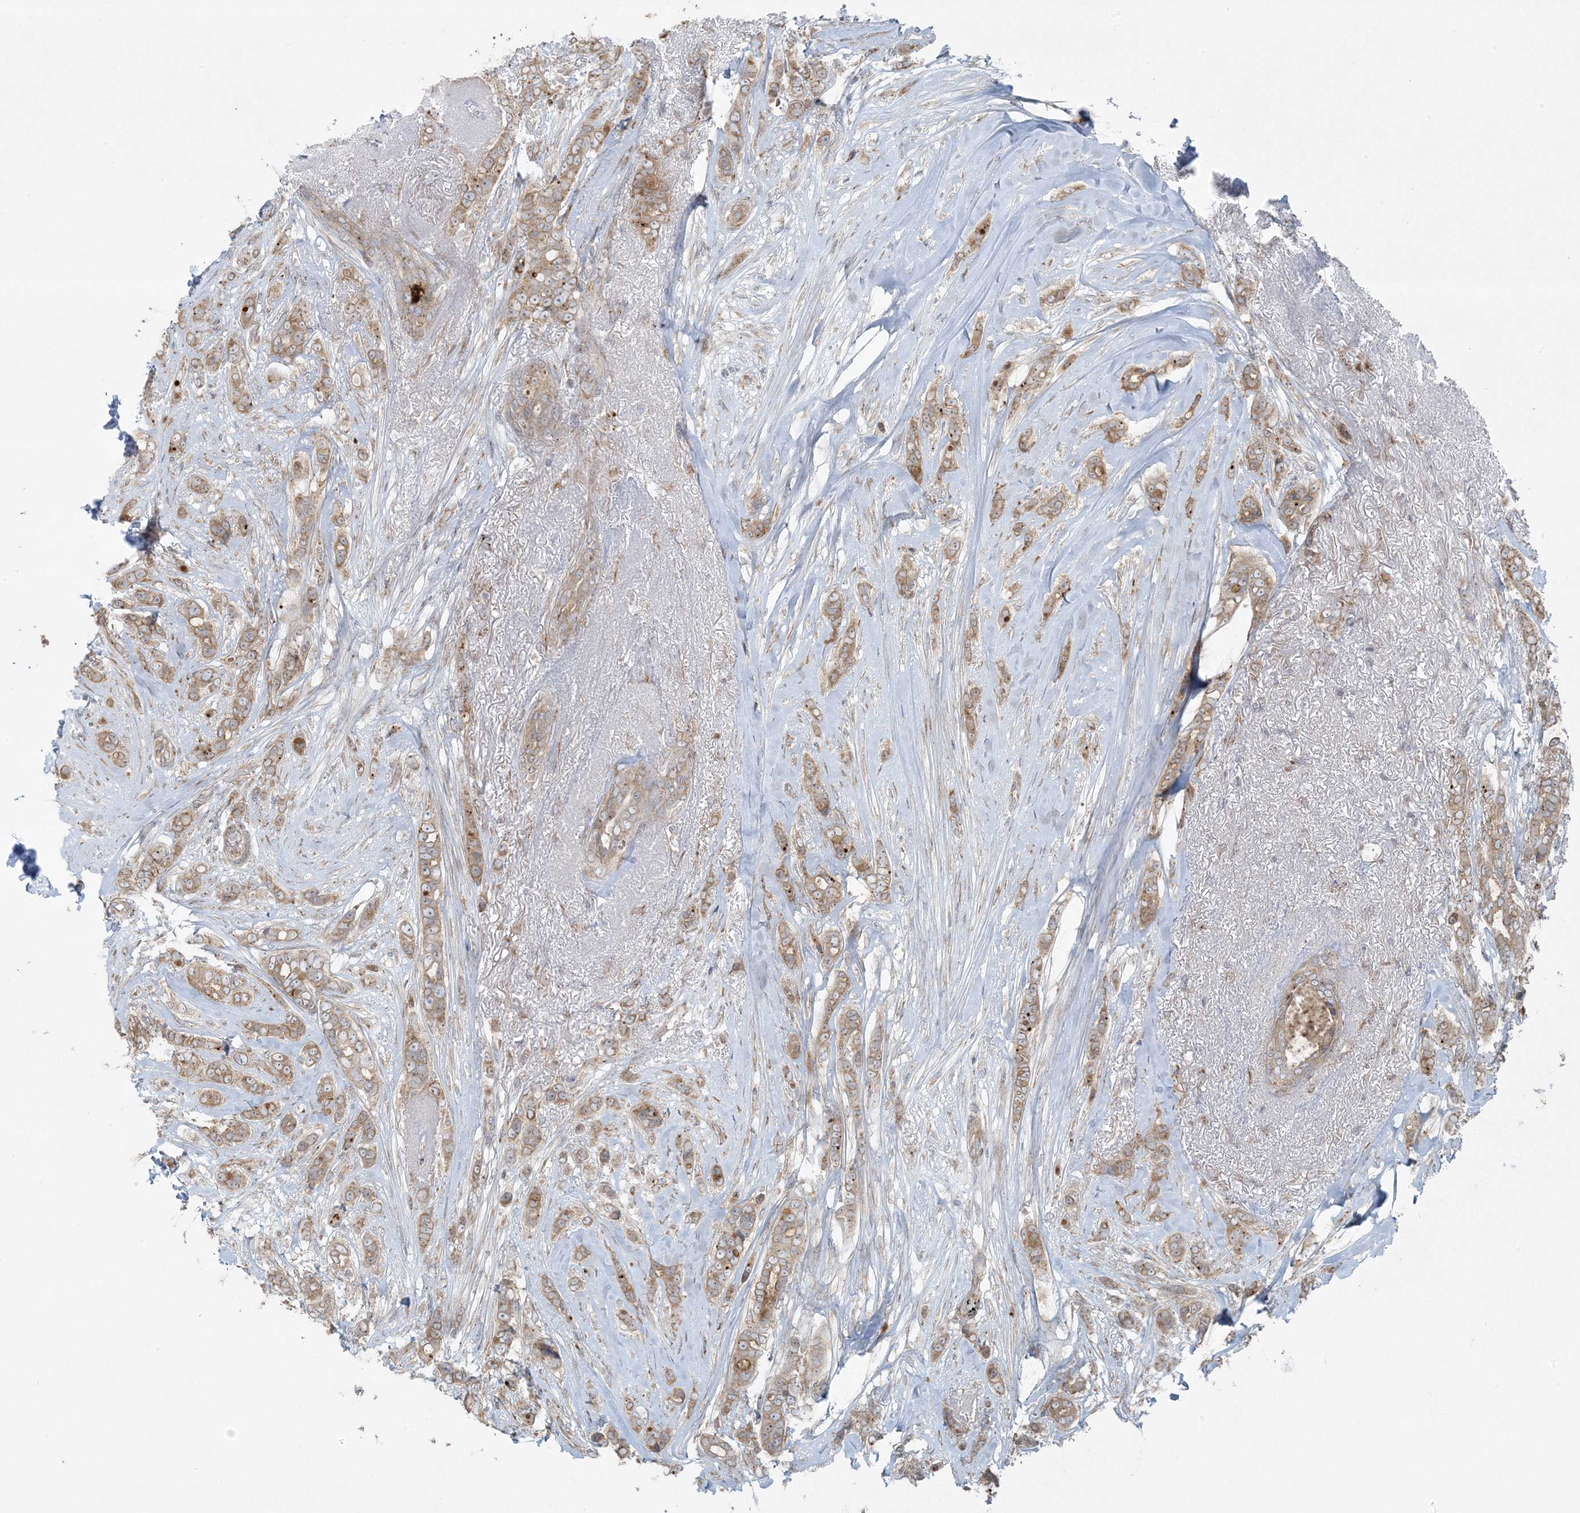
{"staining": {"intensity": "moderate", "quantity": ">75%", "location": "cytoplasmic/membranous"}, "tissue": "breast cancer", "cell_type": "Tumor cells", "image_type": "cancer", "snomed": [{"axis": "morphology", "description": "Lobular carcinoma"}, {"axis": "topography", "description": "Breast"}], "caption": "Immunohistochemistry (IHC) (DAB (3,3'-diaminobenzidine)) staining of human breast lobular carcinoma demonstrates moderate cytoplasmic/membranous protein staining in about >75% of tumor cells.", "gene": "ZNF263", "patient": {"sex": "female", "age": 51}}